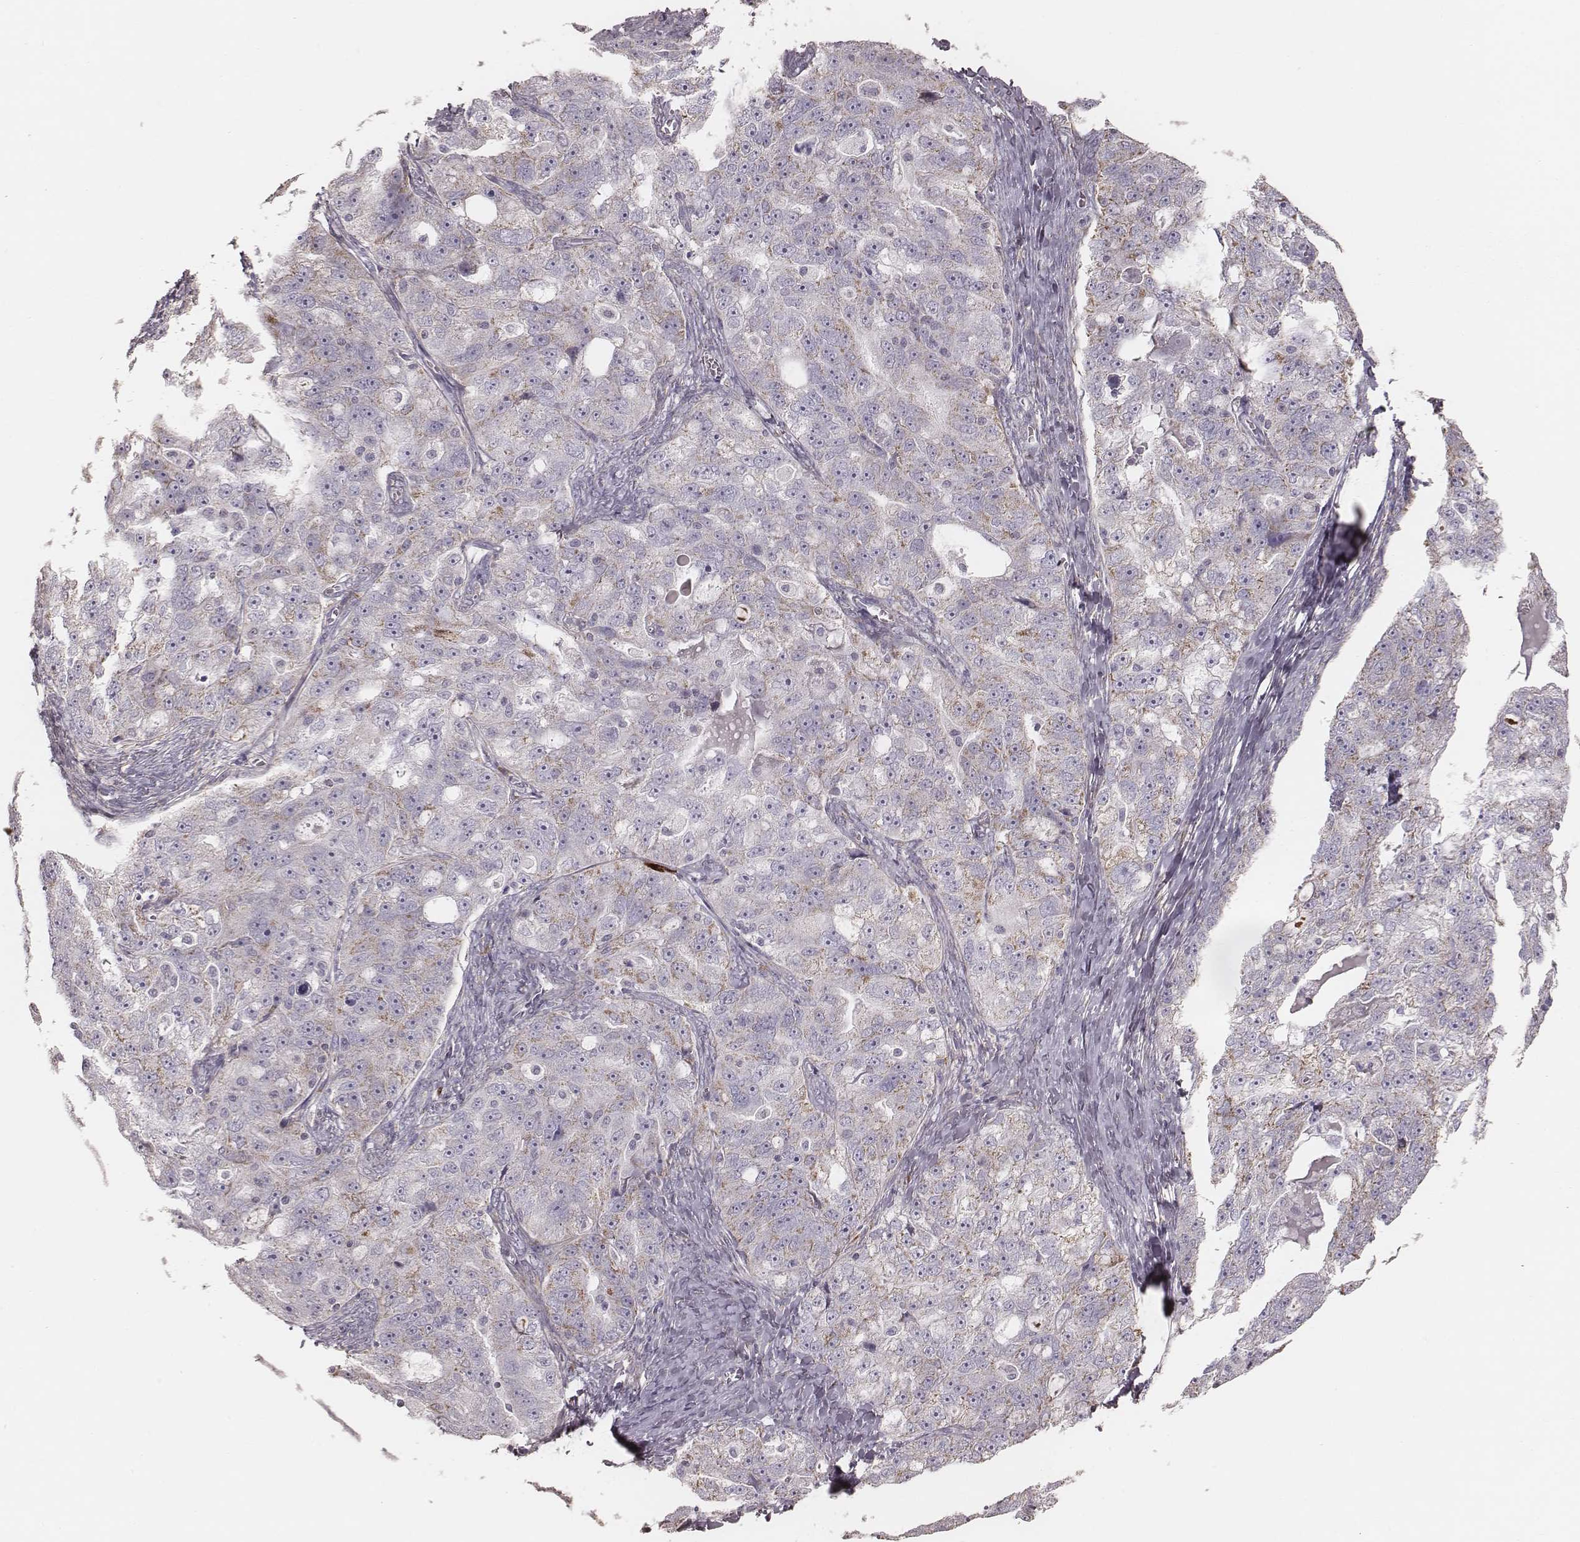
{"staining": {"intensity": "weak", "quantity": "<25%", "location": "cytoplasmic/membranous"}, "tissue": "ovarian cancer", "cell_type": "Tumor cells", "image_type": "cancer", "snomed": [{"axis": "morphology", "description": "Cystadenocarcinoma, serous, NOS"}, {"axis": "topography", "description": "Ovary"}], "caption": "This is an immunohistochemistry (IHC) photomicrograph of human ovarian cancer. There is no expression in tumor cells.", "gene": "KIF5C", "patient": {"sex": "female", "age": 51}}